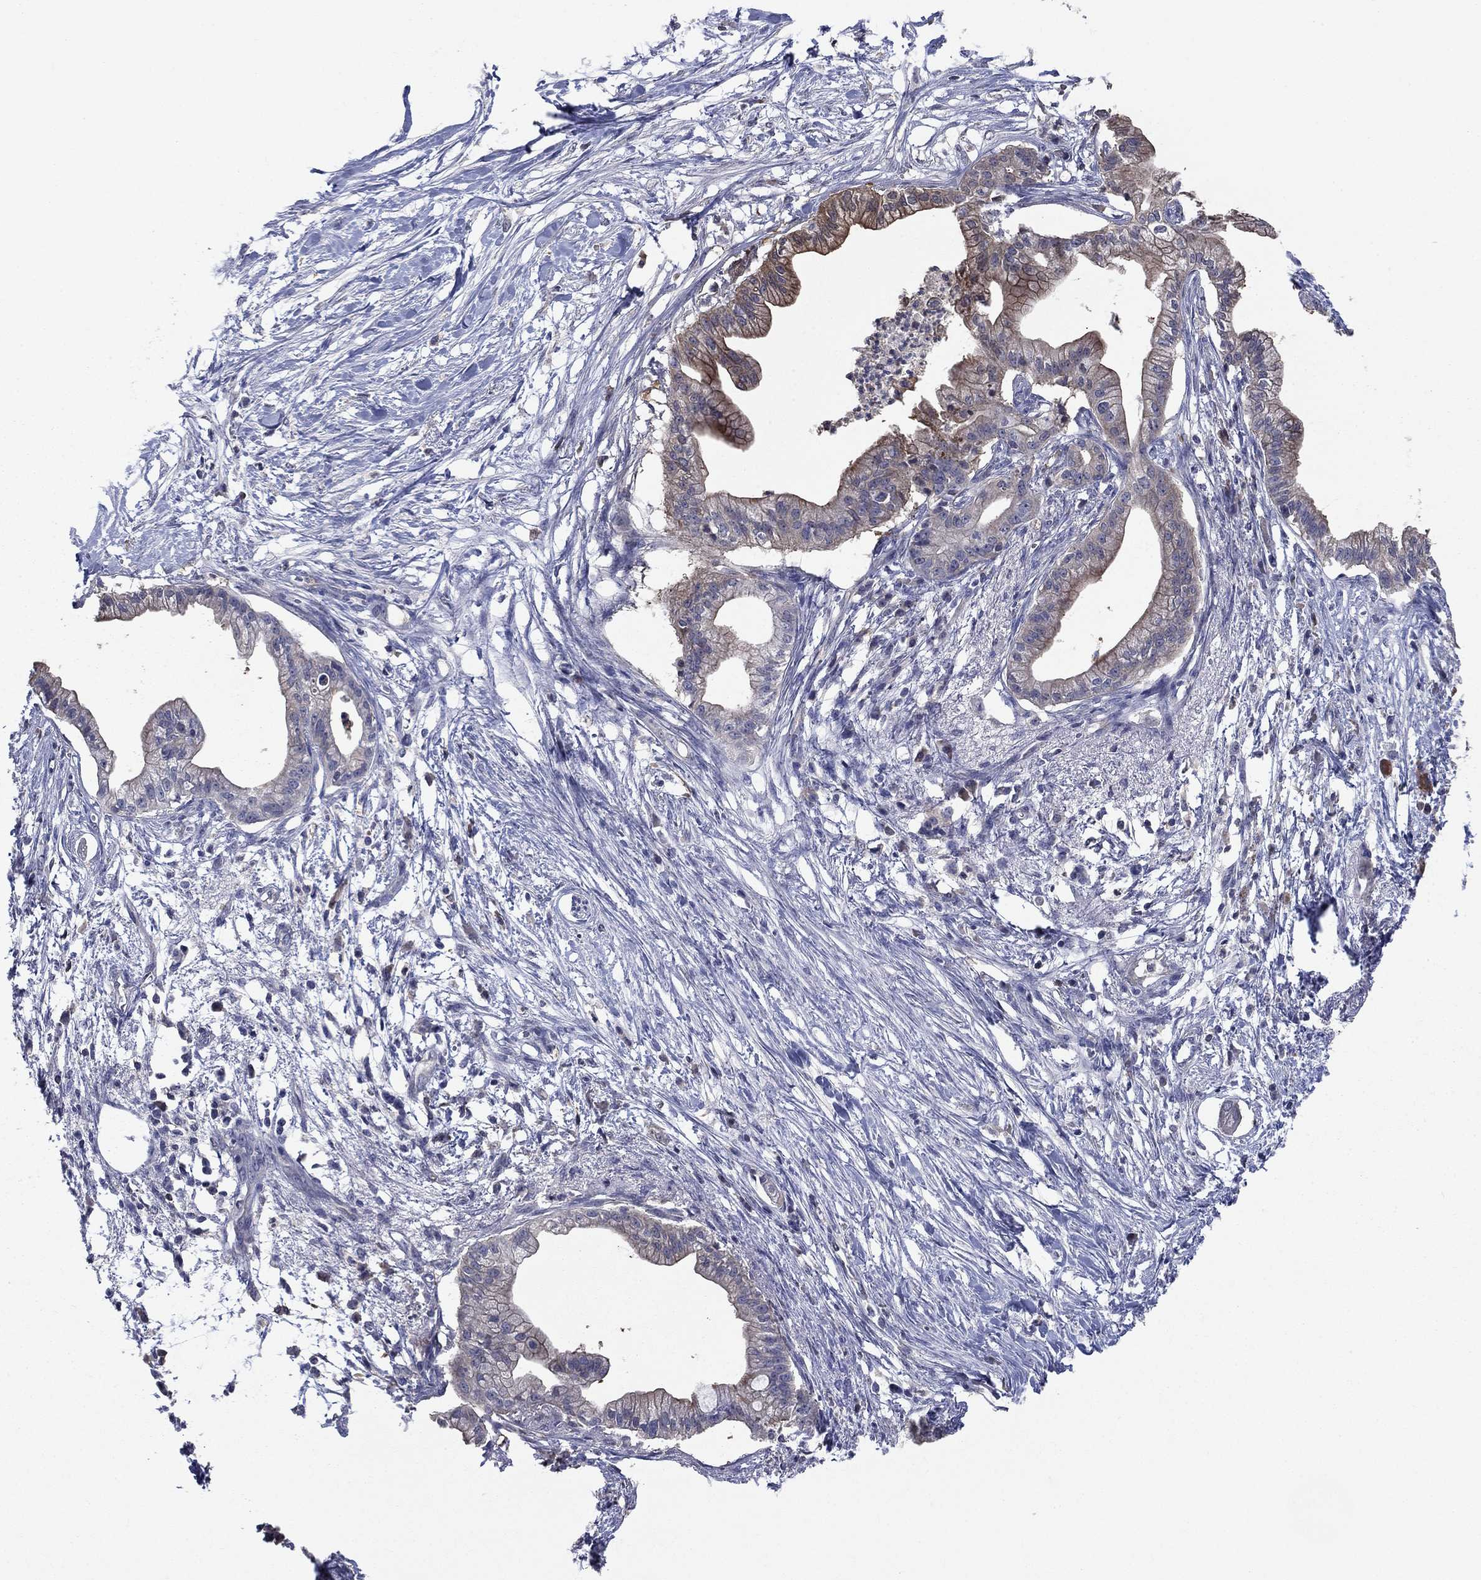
{"staining": {"intensity": "moderate", "quantity": "<25%", "location": "cytoplasmic/membranous"}, "tissue": "pancreatic cancer", "cell_type": "Tumor cells", "image_type": "cancer", "snomed": [{"axis": "morphology", "description": "Normal tissue, NOS"}, {"axis": "morphology", "description": "Adenocarcinoma, NOS"}, {"axis": "topography", "description": "Pancreas"}], "caption": "A brown stain labels moderate cytoplasmic/membranous expression of a protein in pancreatic adenocarcinoma tumor cells. The staining was performed using DAB (3,3'-diaminobenzidine) to visualize the protein expression in brown, while the nuclei were stained in blue with hematoxylin (Magnification: 20x).", "gene": "DVL1", "patient": {"sex": "female", "age": 58}}